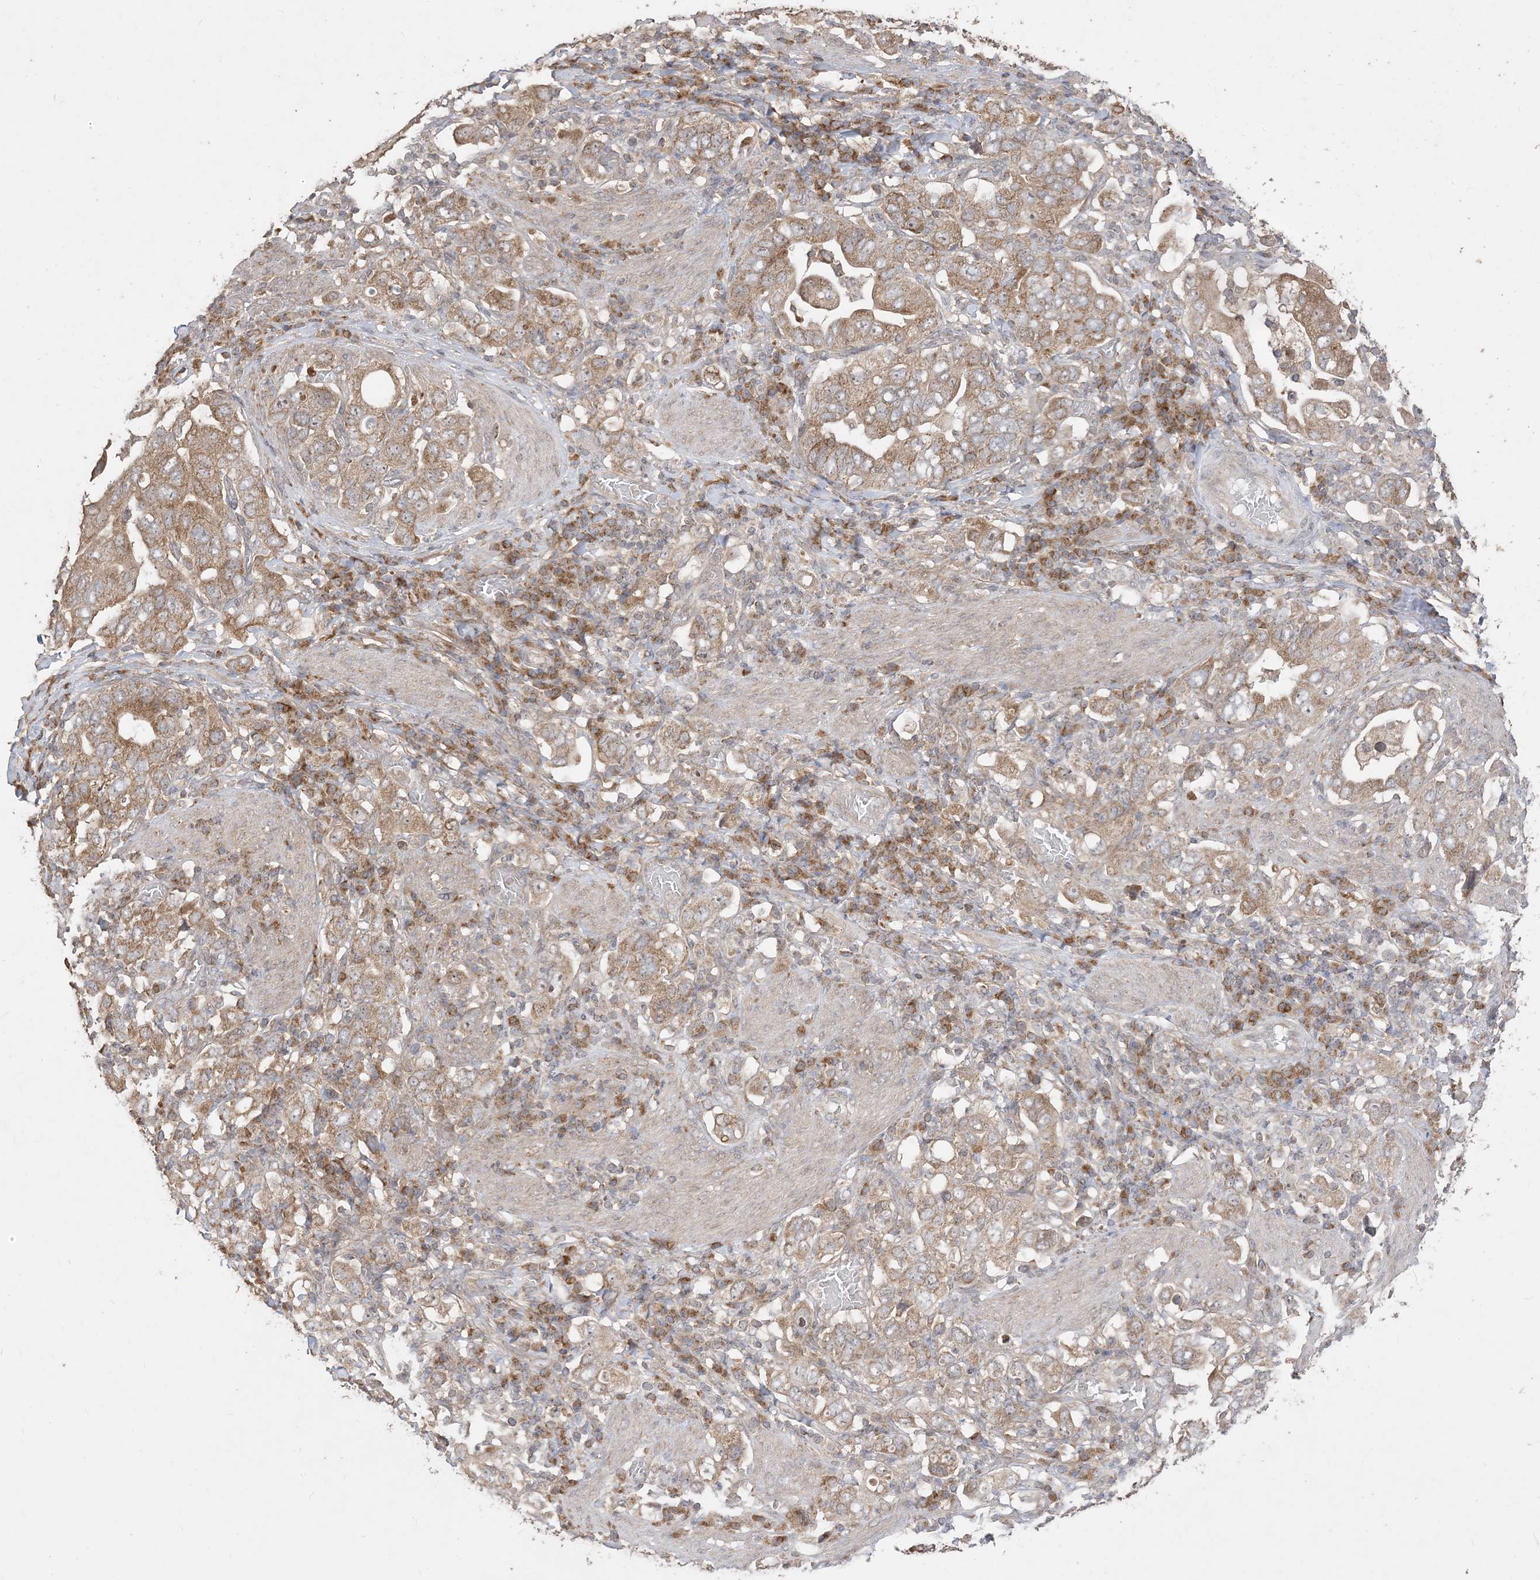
{"staining": {"intensity": "strong", "quantity": ">75%", "location": "cytoplasmic/membranous"}, "tissue": "stomach cancer", "cell_type": "Tumor cells", "image_type": "cancer", "snomed": [{"axis": "morphology", "description": "Adenocarcinoma, NOS"}, {"axis": "topography", "description": "Stomach, upper"}], "caption": "The image demonstrates immunohistochemical staining of stomach adenocarcinoma. There is strong cytoplasmic/membranous positivity is present in about >75% of tumor cells.", "gene": "SIRT3", "patient": {"sex": "male", "age": 62}}